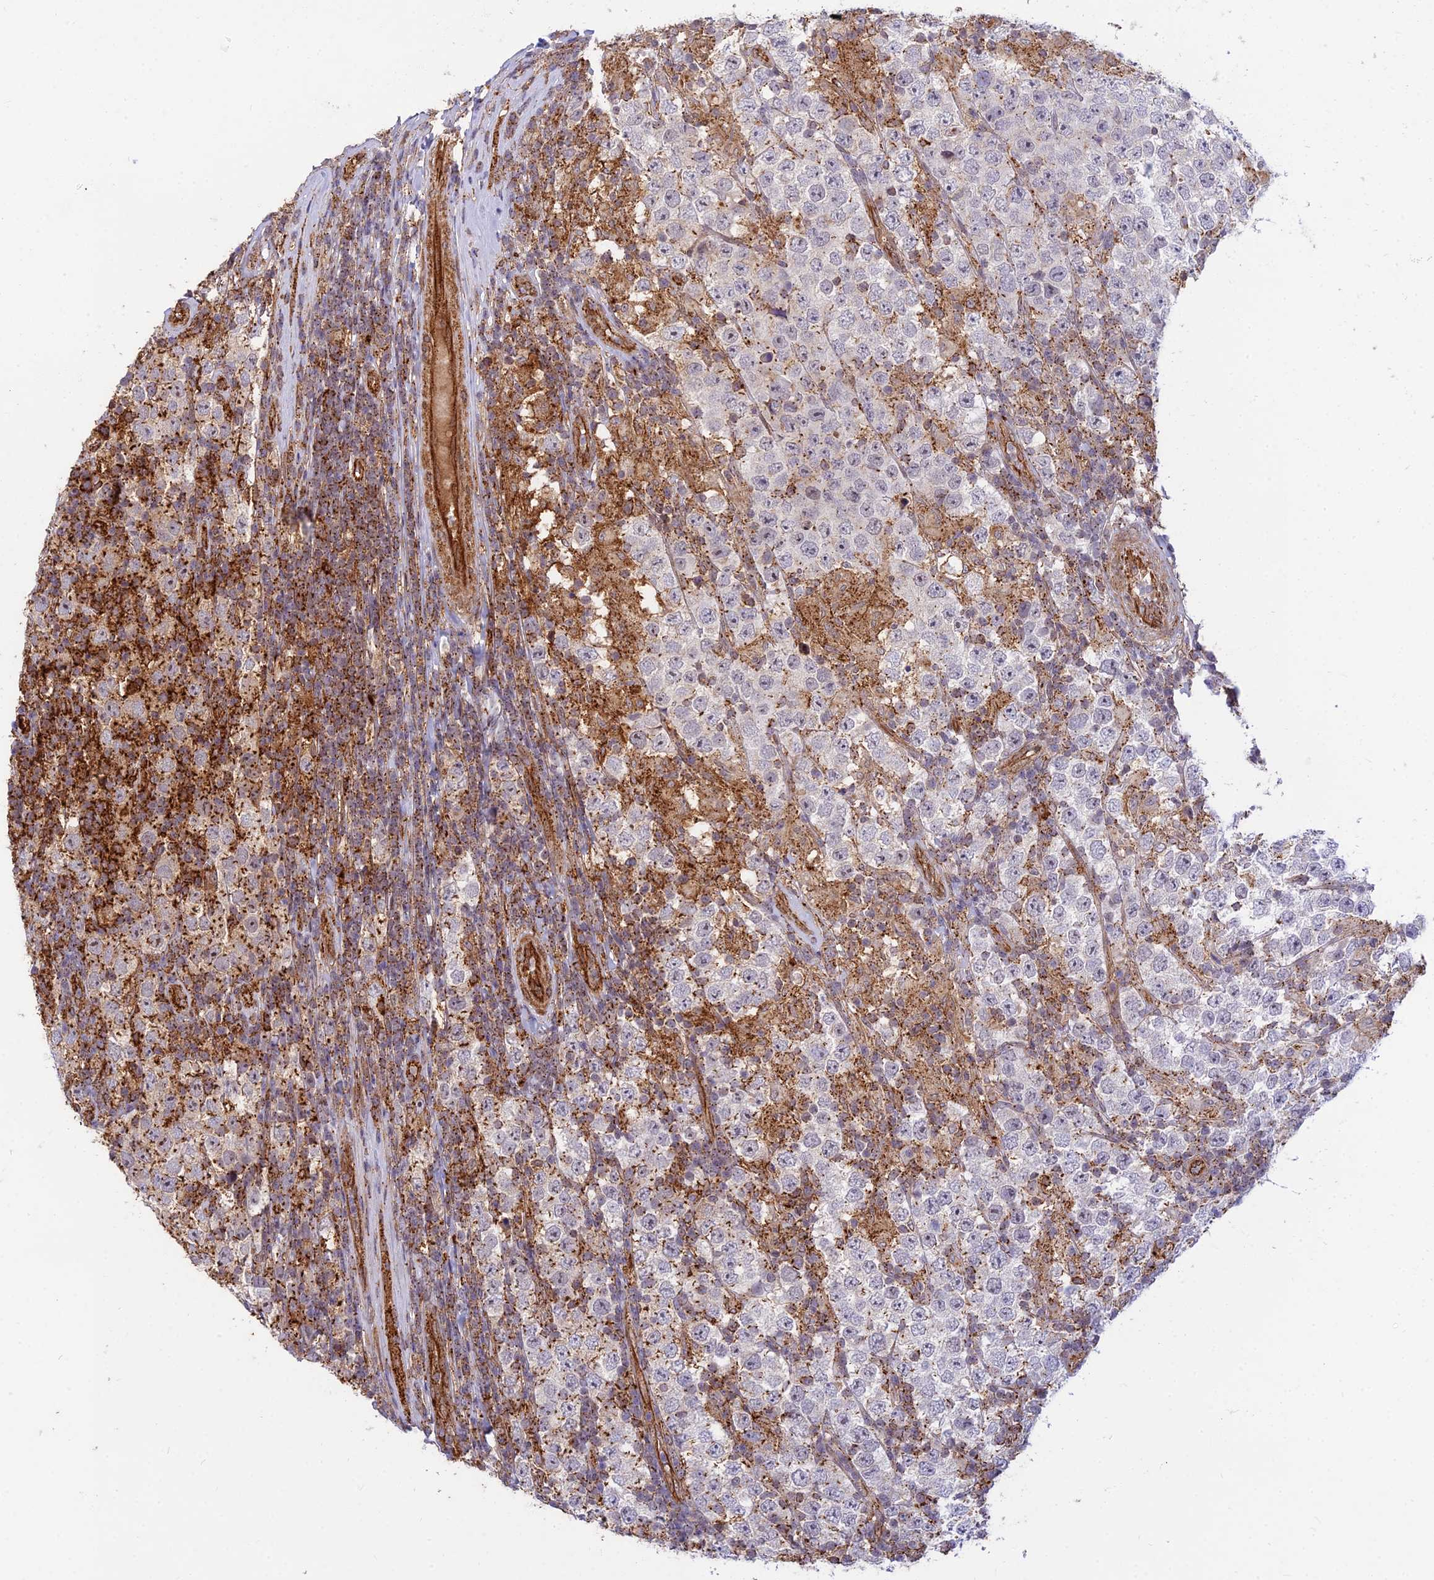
{"staining": {"intensity": "moderate", "quantity": "<25%", "location": "cytoplasmic/membranous"}, "tissue": "testis cancer", "cell_type": "Tumor cells", "image_type": "cancer", "snomed": [{"axis": "morphology", "description": "Normal tissue, NOS"}, {"axis": "morphology", "description": "Urothelial carcinoma, High grade"}, {"axis": "morphology", "description": "Seminoma, NOS"}, {"axis": "morphology", "description": "Carcinoma, Embryonal, NOS"}, {"axis": "topography", "description": "Urinary bladder"}, {"axis": "topography", "description": "Testis"}], "caption": "The immunohistochemical stain labels moderate cytoplasmic/membranous positivity in tumor cells of testis cancer tissue.", "gene": "SAPCD2", "patient": {"sex": "male", "age": 41}}